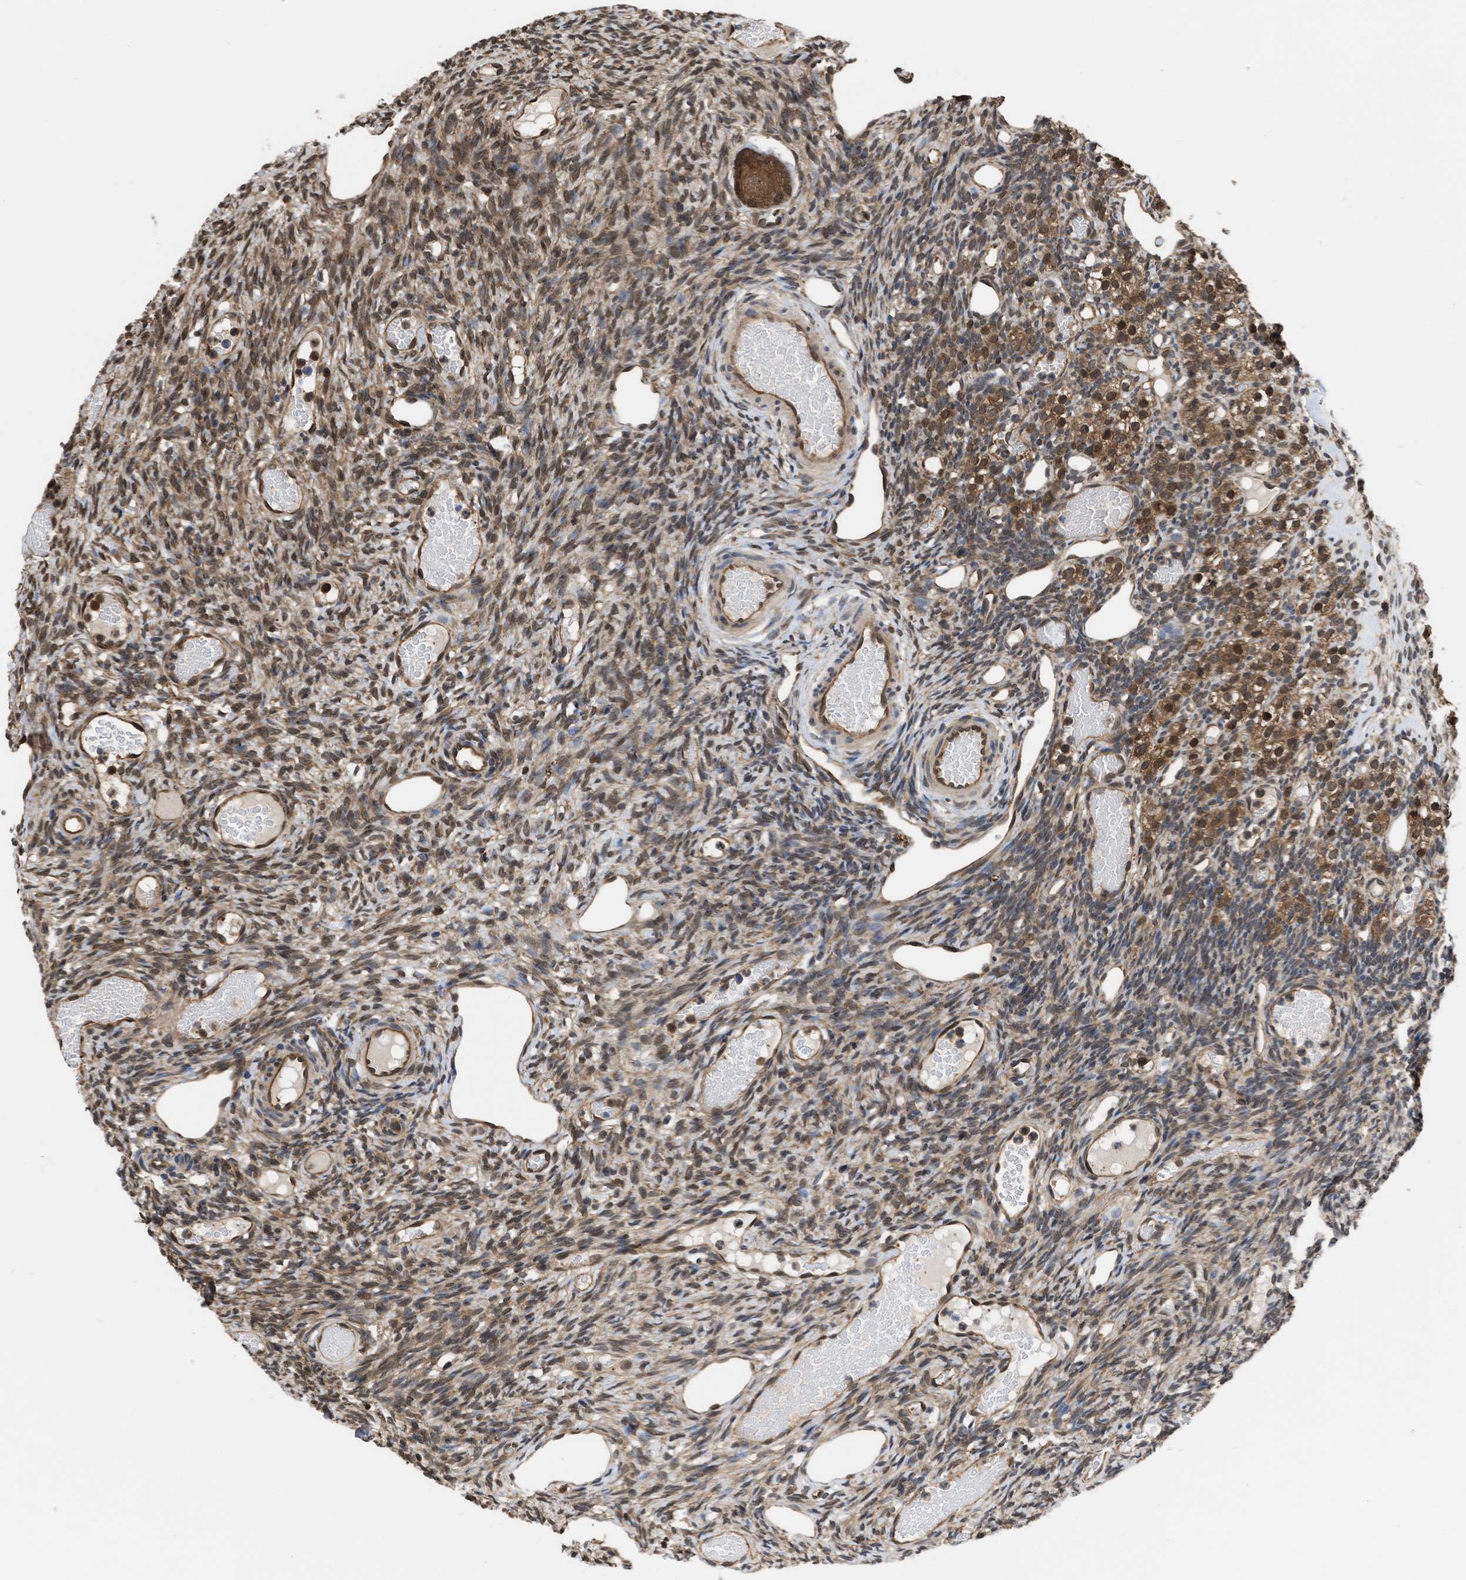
{"staining": {"intensity": "moderate", "quantity": ">75%", "location": "cytoplasmic/membranous,nuclear"}, "tissue": "ovary", "cell_type": "Ovarian stroma cells", "image_type": "normal", "snomed": [{"axis": "morphology", "description": "Normal tissue, NOS"}, {"axis": "topography", "description": "Ovary"}], "caption": "A brown stain labels moderate cytoplasmic/membranous,nuclear expression of a protein in ovarian stroma cells of normal ovary. (Stains: DAB (3,3'-diaminobenzidine) in brown, nuclei in blue, Microscopy: brightfield microscopy at high magnification).", "gene": "YWHAG", "patient": {"sex": "female", "age": 33}}